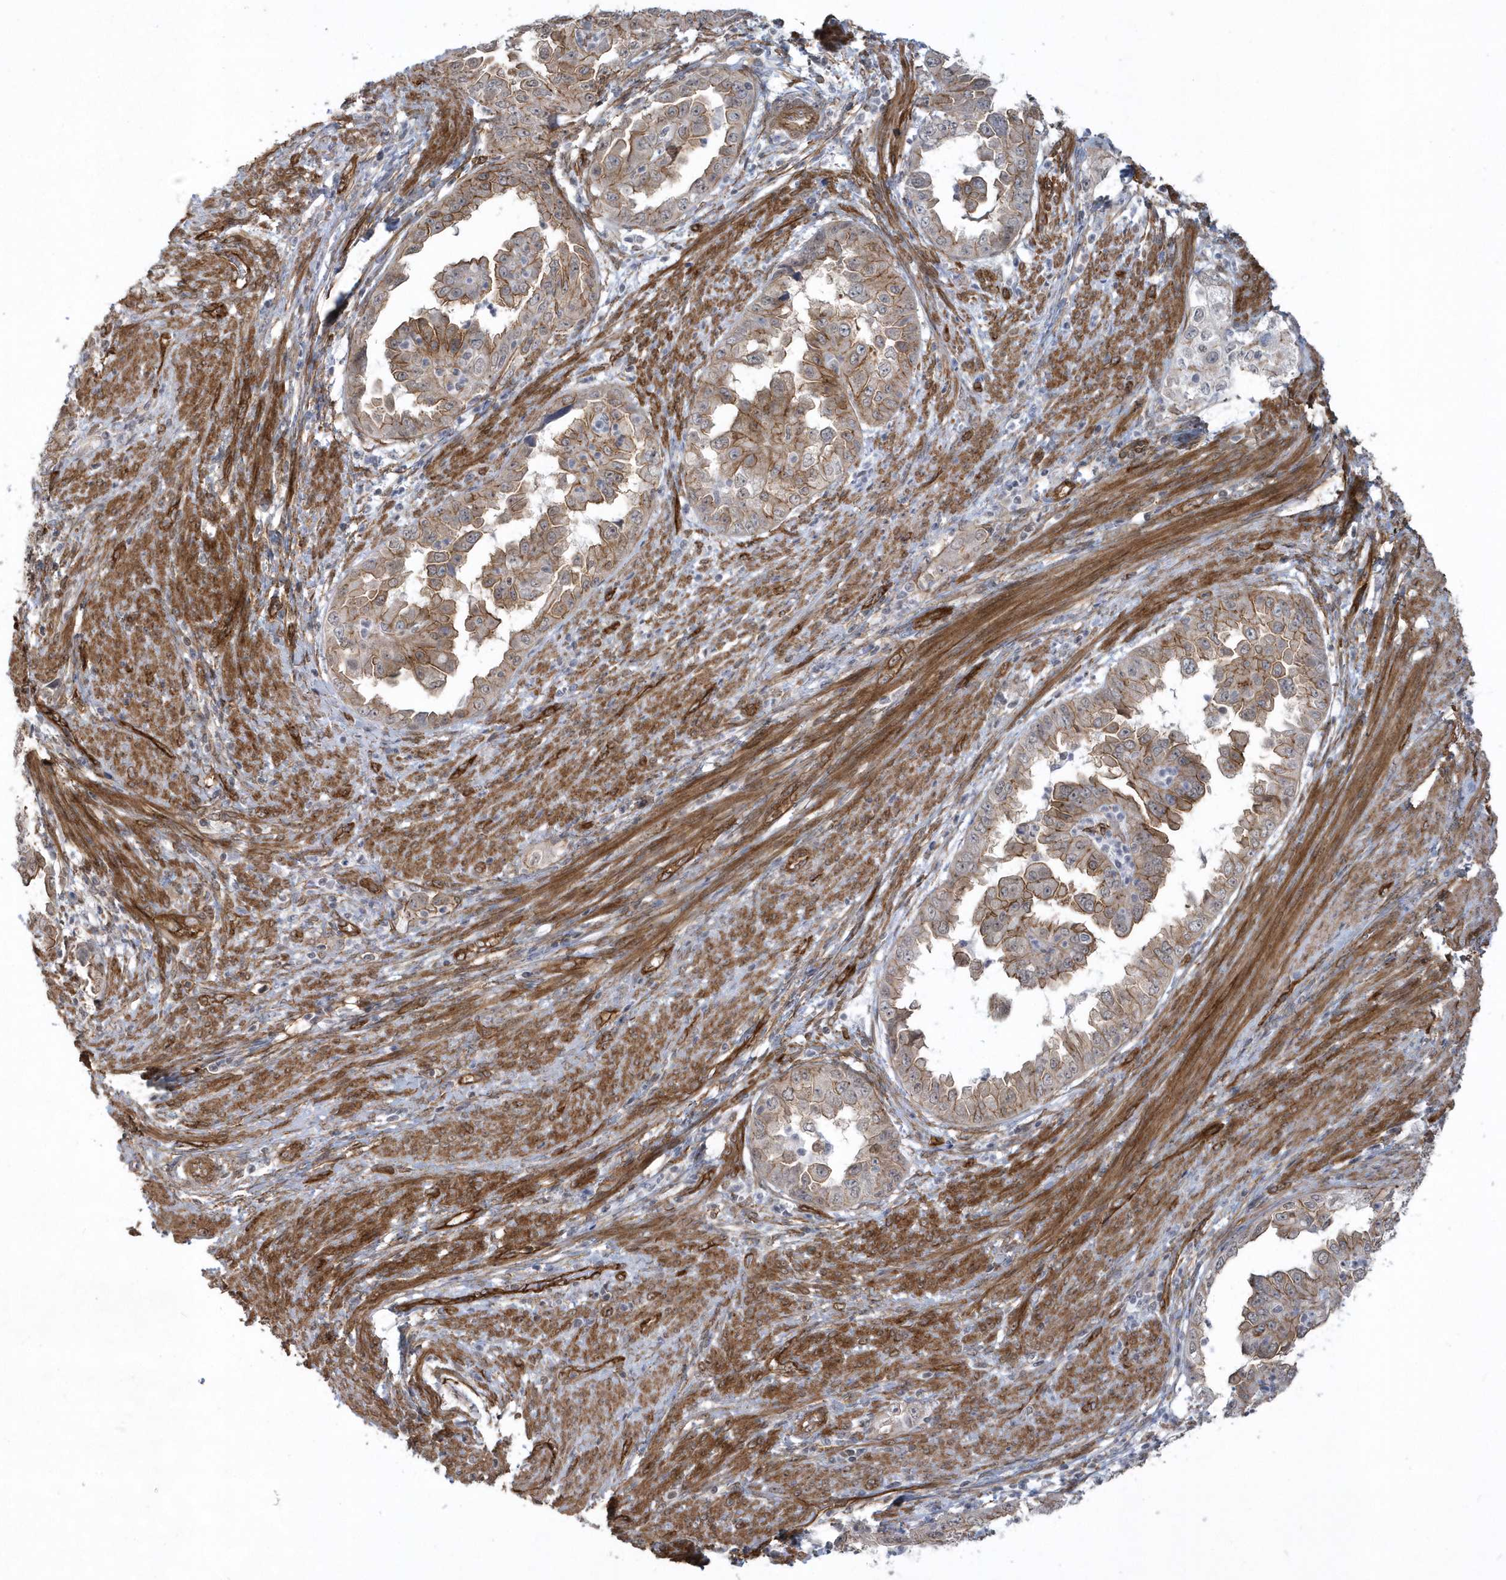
{"staining": {"intensity": "moderate", "quantity": ">75%", "location": "cytoplasmic/membranous"}, "tissue": "endometrial cancer", "cell_type": "Tumor cells", "image_type": "cancer", "snomed": [{"axis": "morphology", "description": "Adenocarcinoma, NOS"}, {"axis": "topography", "description": "Endometrium"}], "caption": "Immunohistochemistry histopathology image of neoplastic tissue: endometrial adenocarcinoma stained using IHC shows medium levels of moderate protein expression localized specifically in the cytoplasmic/membranous of tumor cells, appearing as a cytoplasmic/membranous brown color.", "gene": "RAI14", "patient": {"sex": "female", "age": 85}}